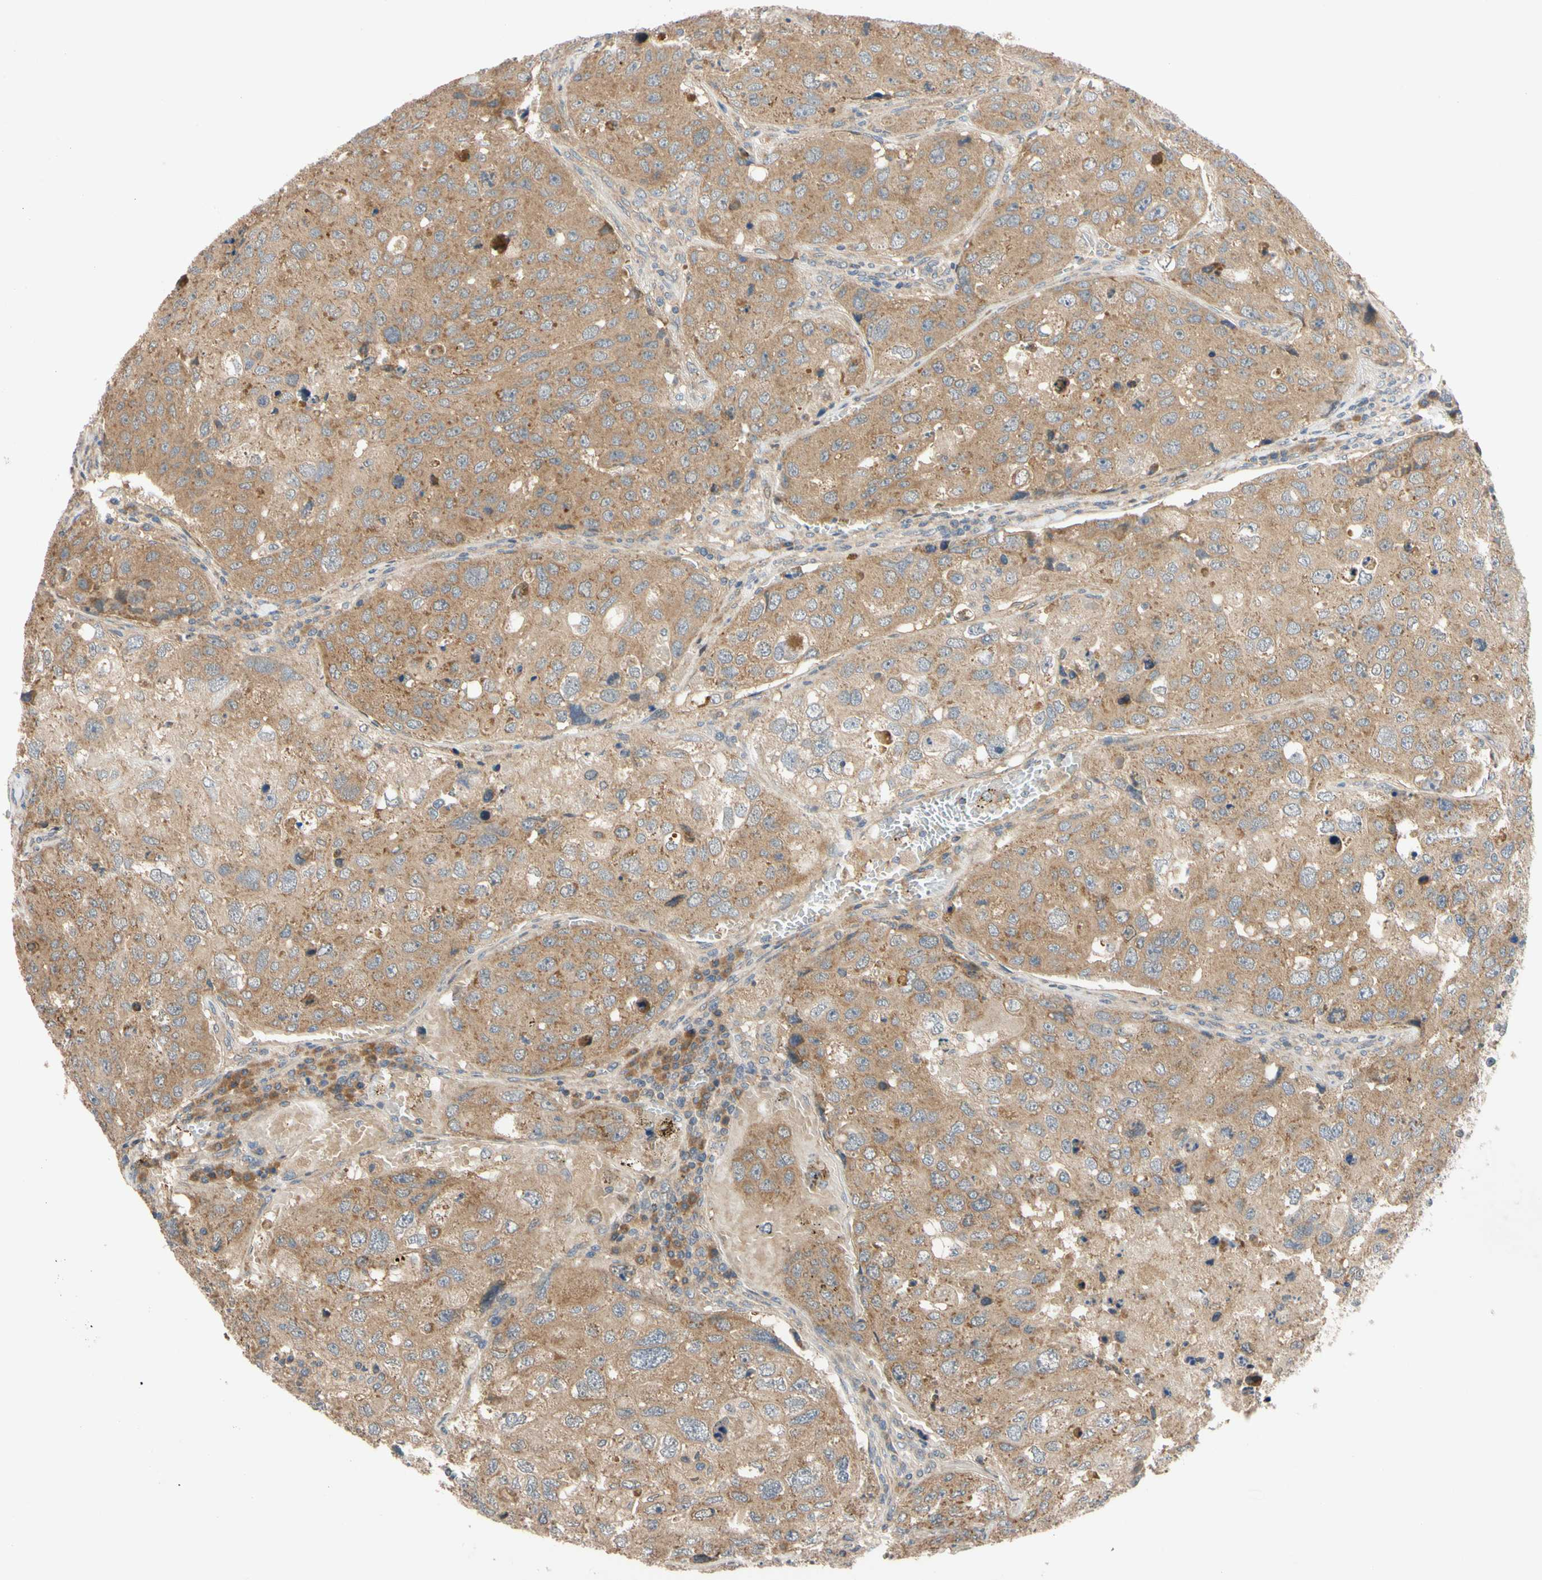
{"staining": {"intensity": "moderate", "quantity": ">75%", "location": "cytoplasmic/membranous"}, "tissue": "urothelial cancer", "cell_type": "Tumor cells", "image_type": "cancer", "snomed": [{"axis": "morphology", "description": "Urothelial carcinoma, High grade"}, {"axis": "topography", "description": "Lymph node"}, {"axis": "topography", "description": "Urinary bladder"}], "caption": "High-grade urothelial carcinoma stained with a protein marker exhibits moderate staining in tumor cells.", "gene": "MBTPS2", "patient": {"sex": "male", "age": 51}}